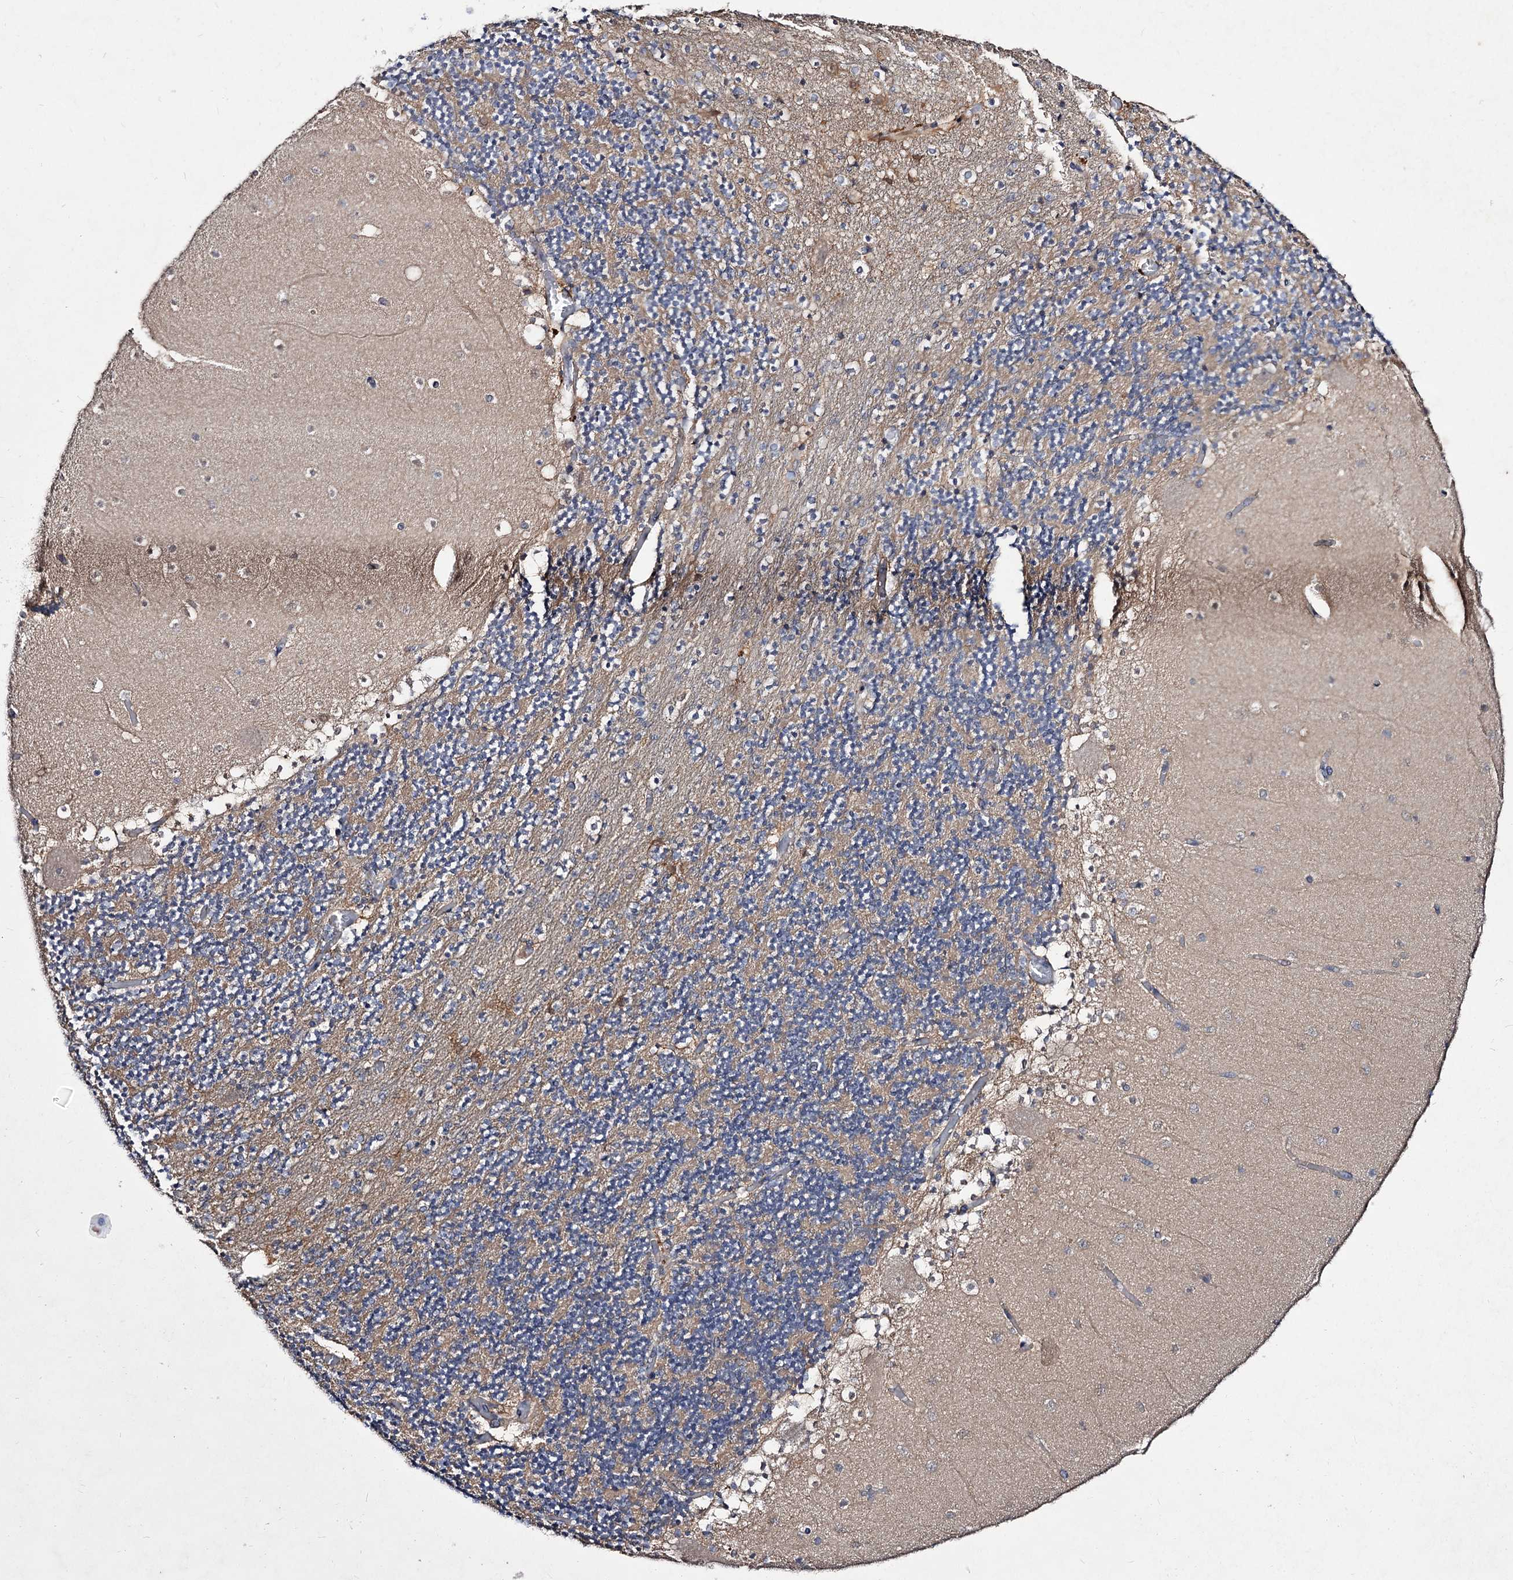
{"staining": {"intensity": "negative", "quantity": "none", "location": "none"}, "tissue": "cerebellum", "cell_type": "Cells in granular layer", "image_type": "normal", "snomed": [{"axis": "morphology", "description": "Normal tissue, NOS"}, {"axis": "topography", "description": "Cerebellum"}], "caption": "Immunohistochemistry (IHC) of benign cerebellum displays no positivity in cells in granular layer.", "gene": "ACTR6", "patient": {"sex": "female", "age": 28}}